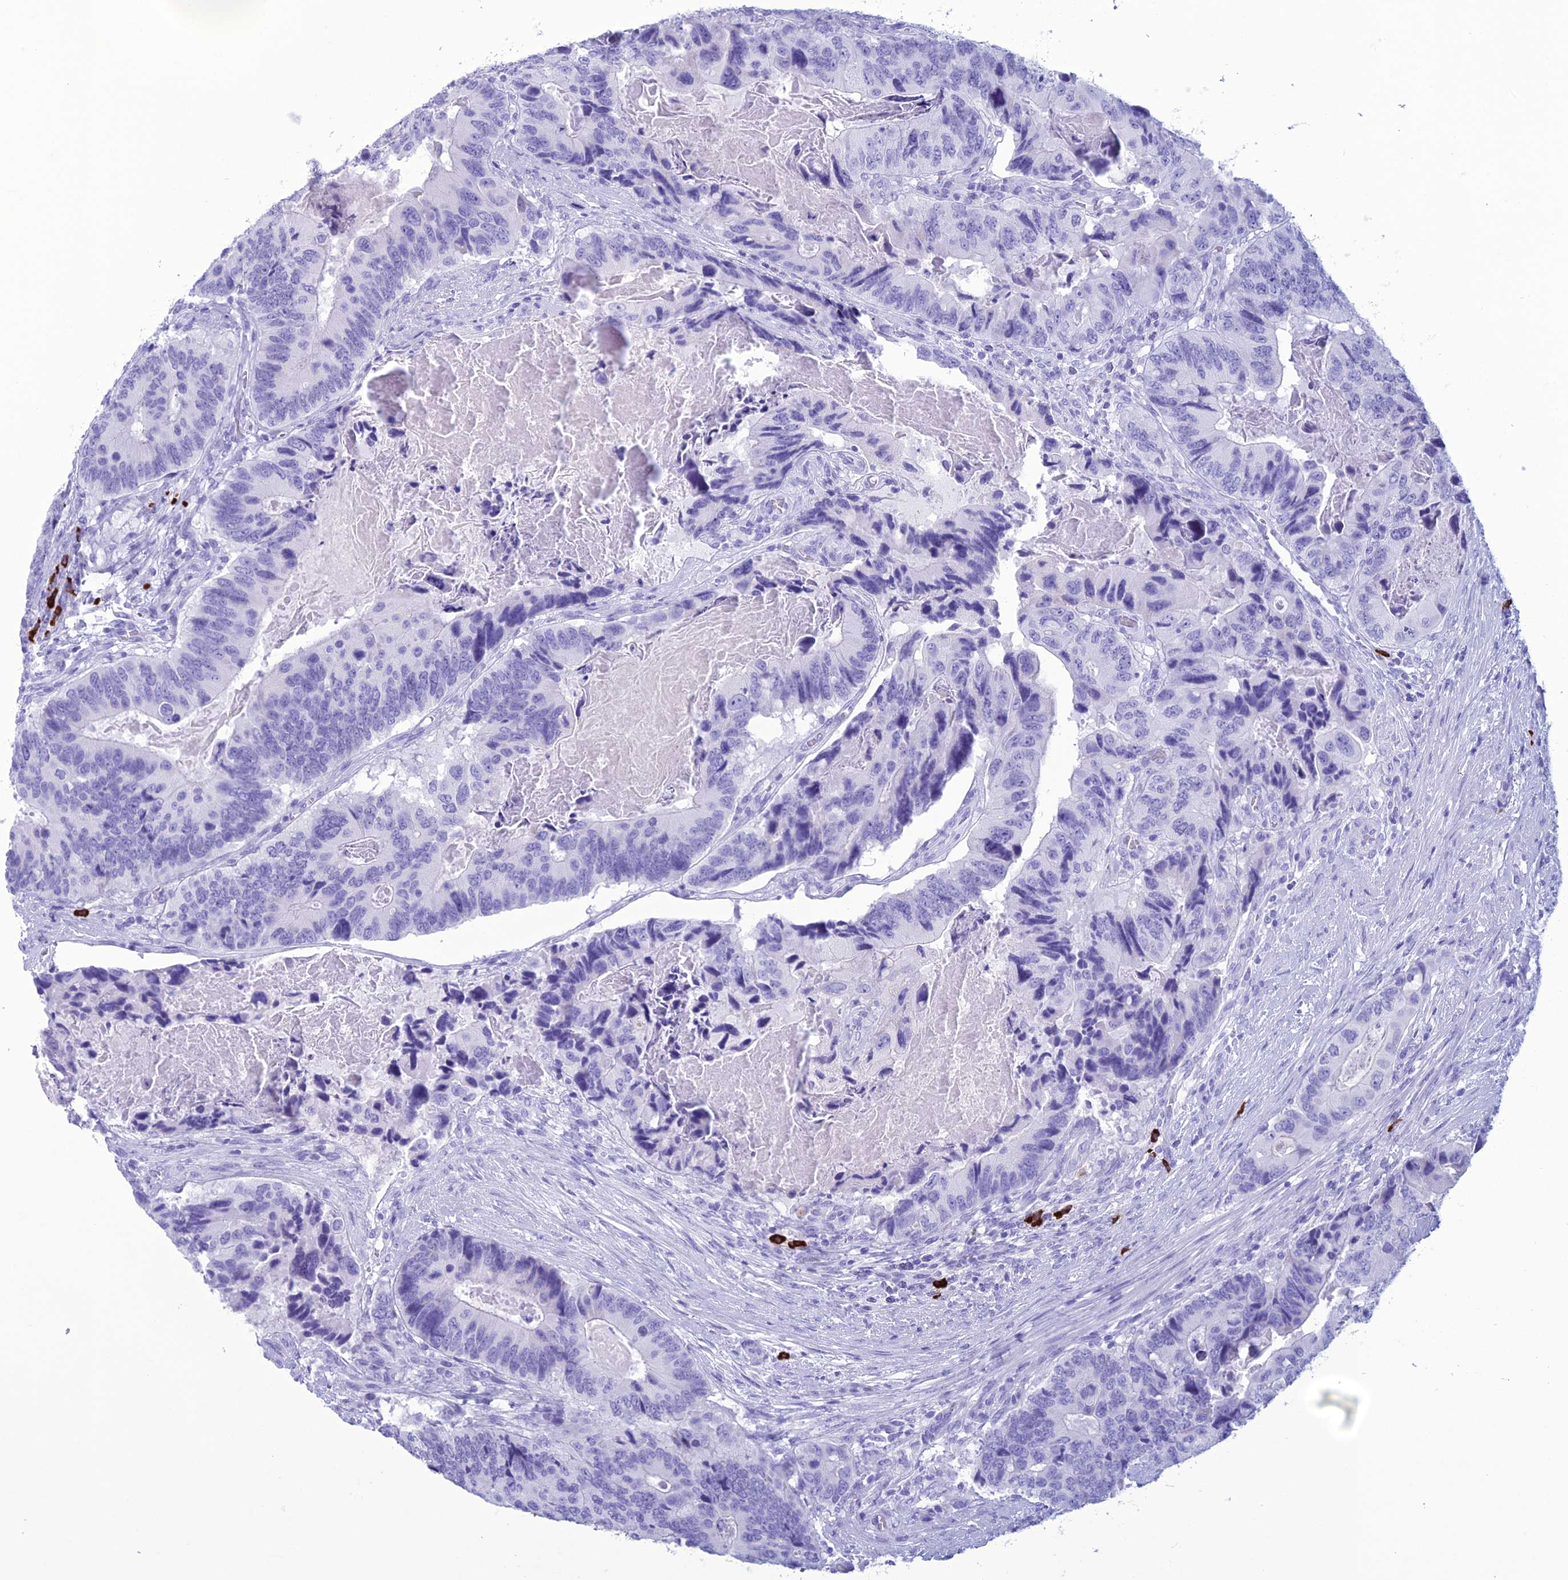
{"staining": {"intensity": "negative", "quantity": "none", "location": "none"}, "tissue": "colorectal cancer", "cell_type": "Tumor cells", "image_type": "cancer", "snomed": [{"axis": "morphology", "description": "Adenocarcinoma, NOS"}, {"axis": "topography", "description": "Colon"}], "caption": "Immunohistochemistry (IHC) histopathology image of neoplastic tissue: colorectal cancer stained with DAB (3,3'-diaminobenzidine) shows no significant protein staining in tumor cells.", "gene": "MZB1", "patient": {"sex": "male", "age": 84}}